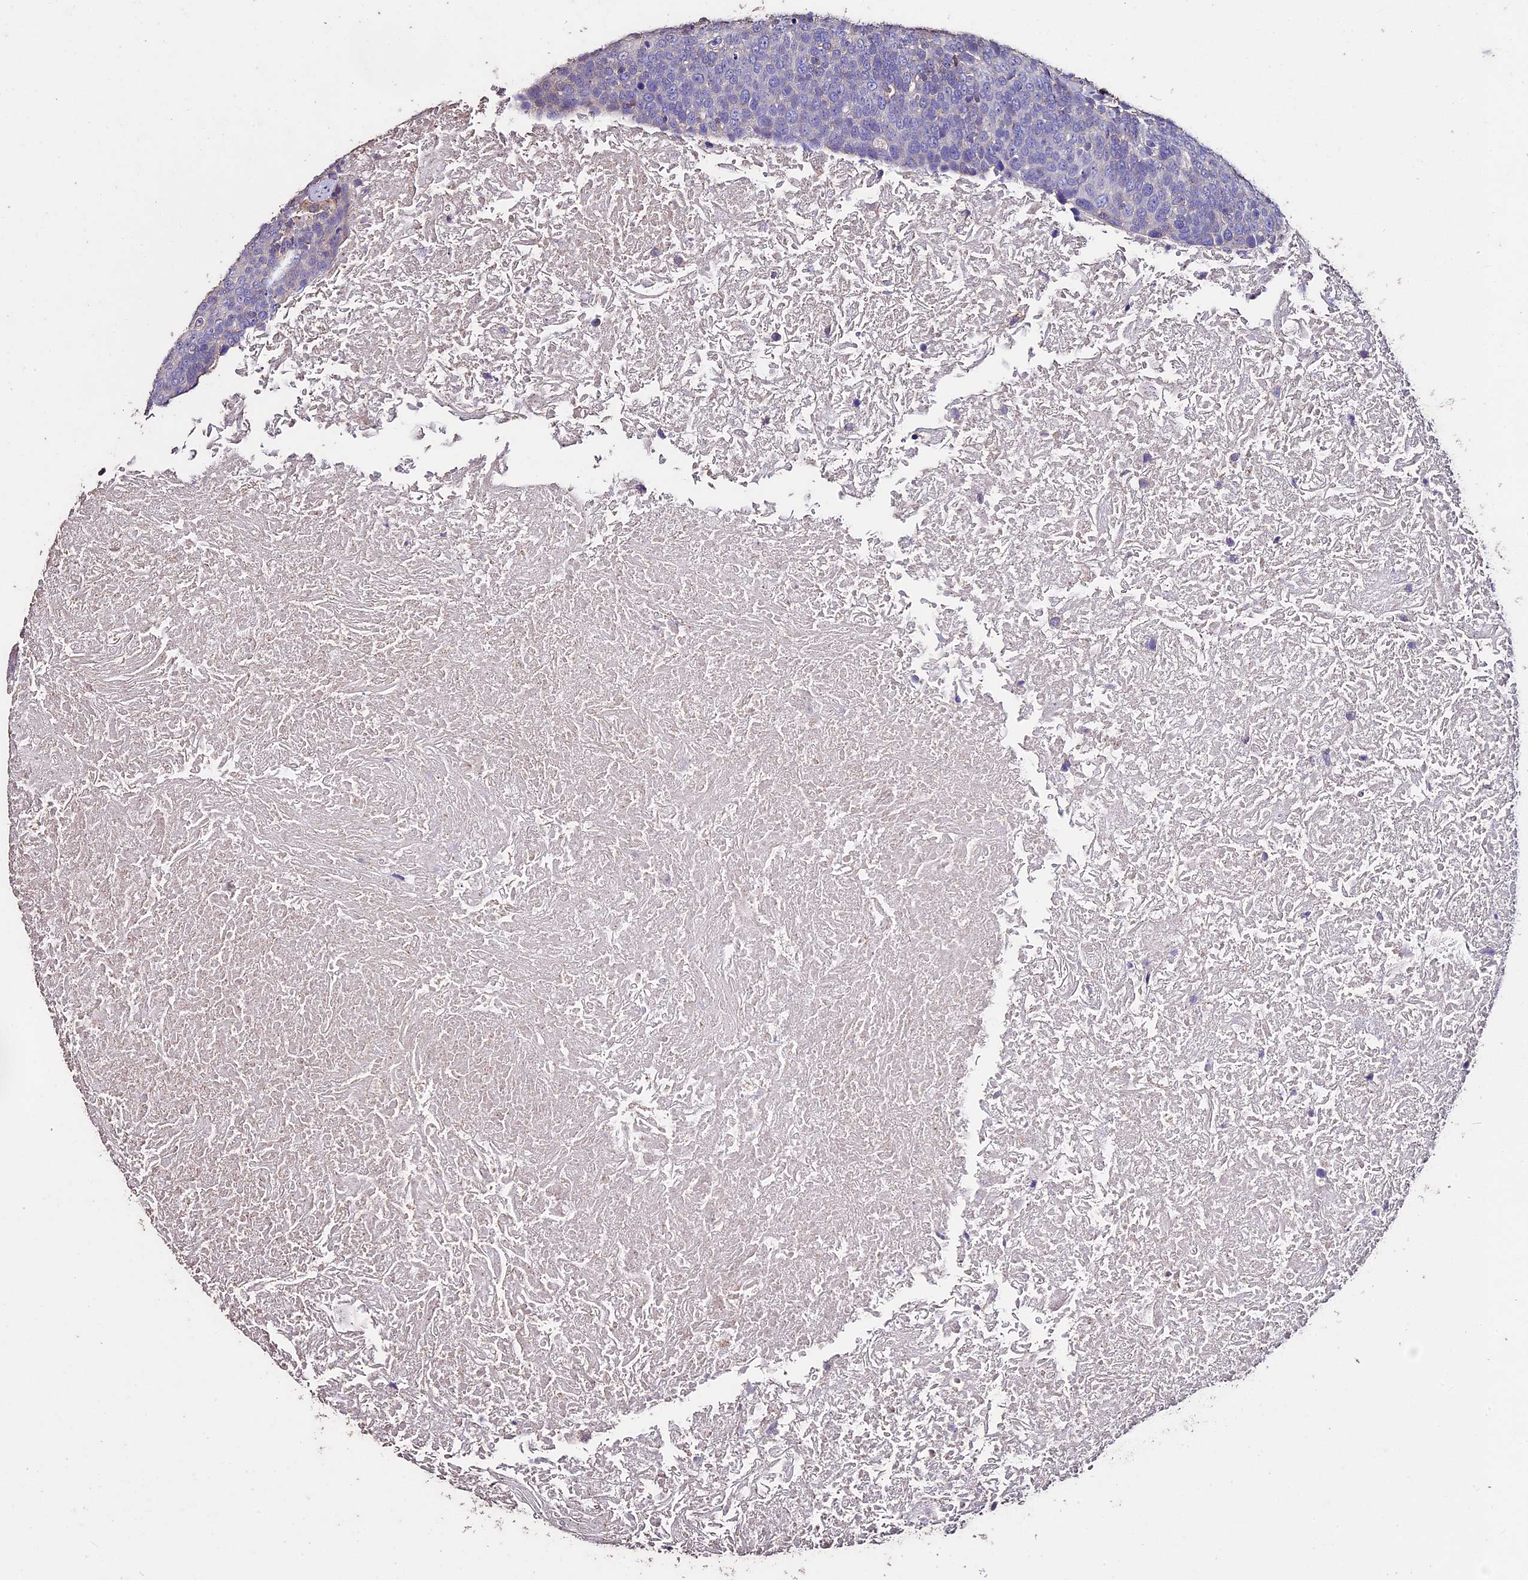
{"staining": {"intensity": "negative", "quantity": "none", "location": "none"}, "tissue": "head and neck cancer", "cell_type": "Tumor cells", "image_type": "cancer", "snomed": [{"axis": "morphology", "description": "Squamous cell carcinoma, NOS"}, {"axis": "morphology", "description": "Squamous cell carcinoma, metastatic, NOS"}, {"axis": "topography", "description": "Lymph node"}, {"axis": "topography", "description": "Head-Neck"}], "caption": "DAB (3,3'-diaminobenzidine) immunohistochemical staining of head and neck cancer (squamous cell carcinoma) reveals no significant expression in tumor cells. Brightfield microscopy of immunohistochemistry (IHC) stained with DAB (brown) and hematoxylin (blue), captured at high magnification.", "gene": "USB1", "patient": {"sex": "male", "age": 62}}